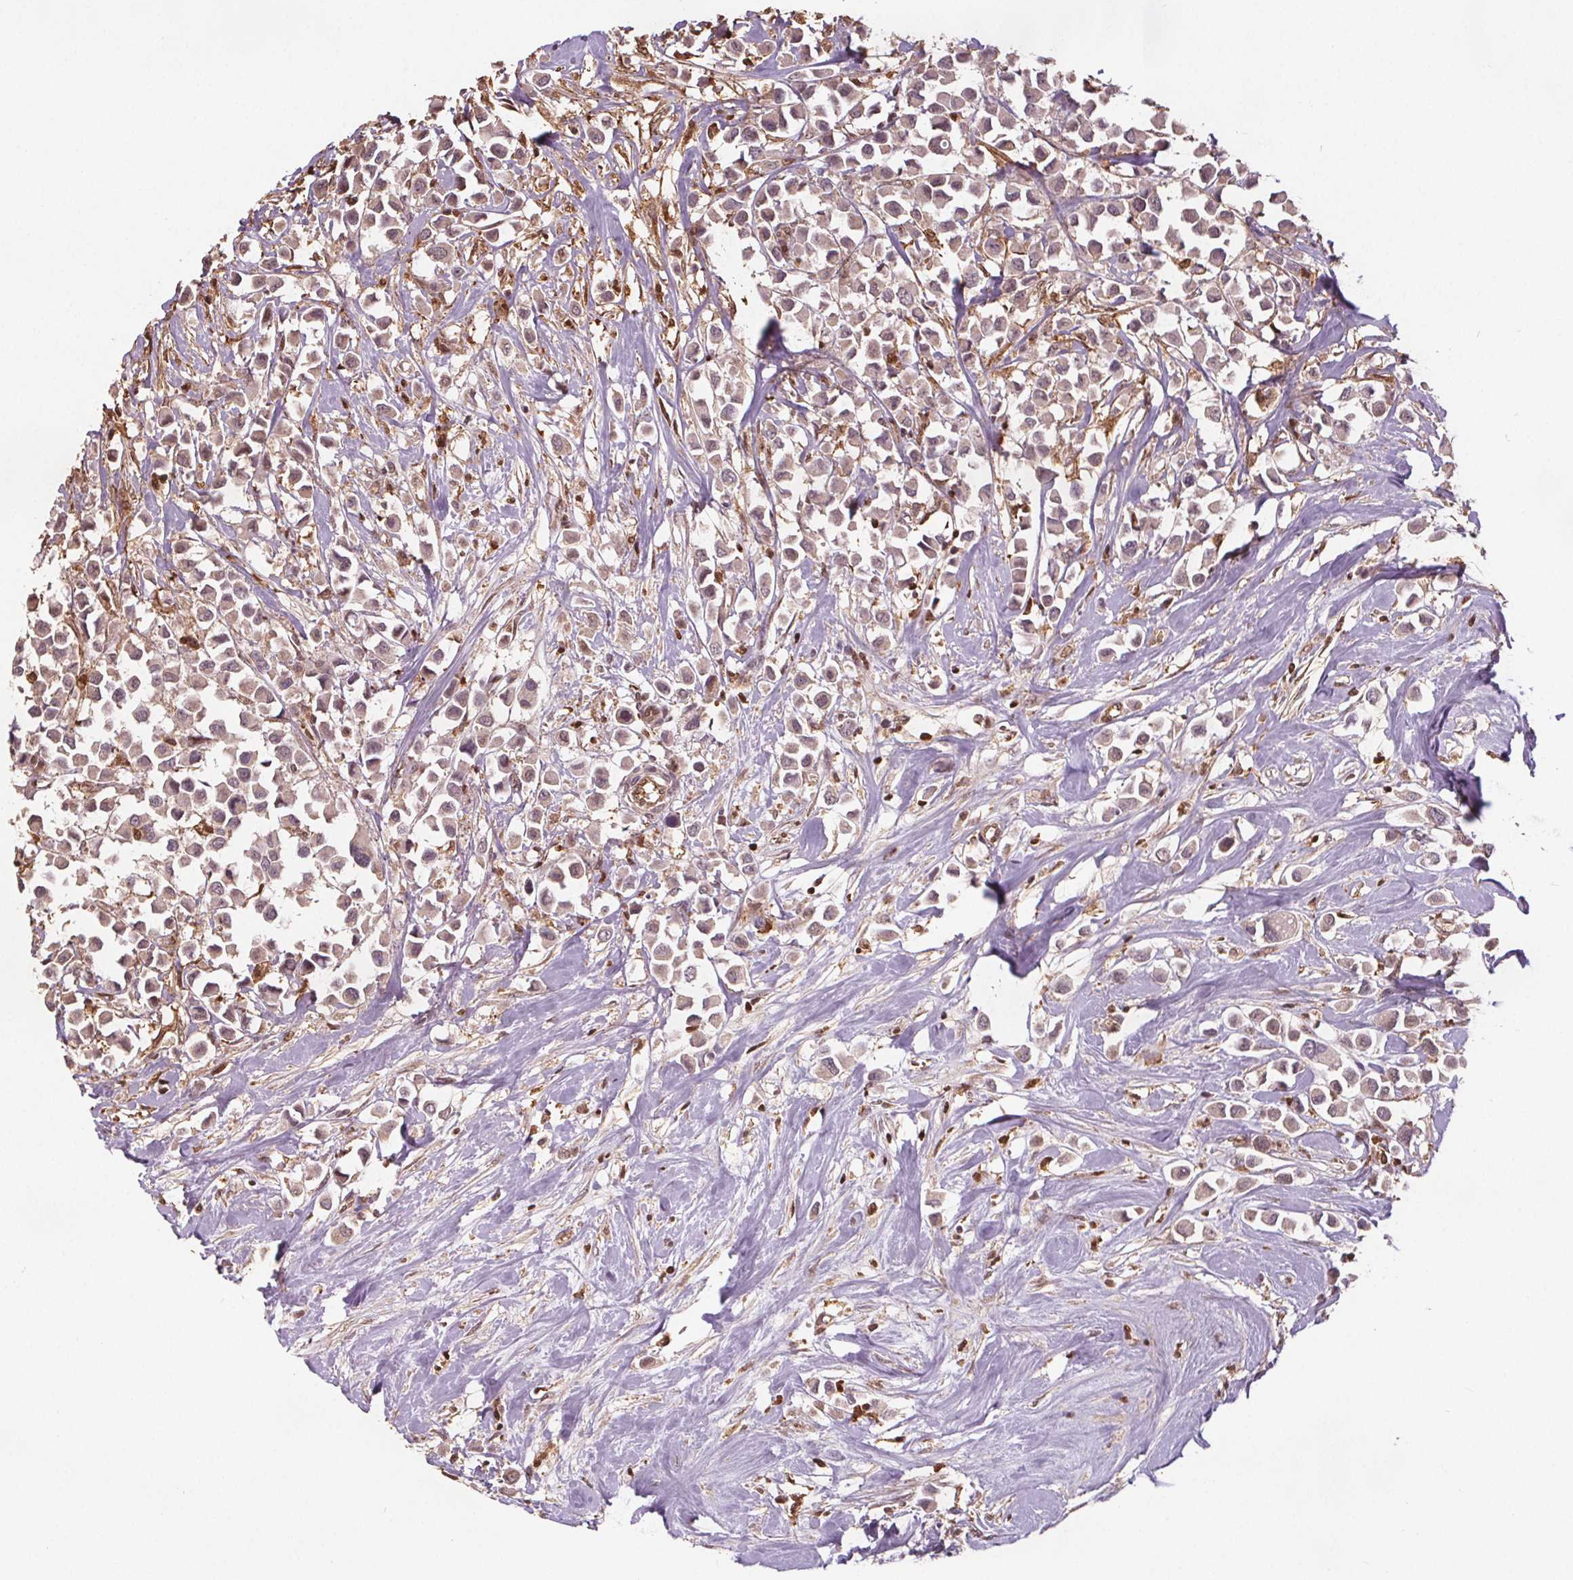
{"staining": {"intensity": "weak", "quantity": "<25%", "location": "nuclear"}, "tissue": "breast cancer", "cell_type": "Tumor cells", "image_type": "cancer", "snomed": [{"axis": "morphology", "description": "Duct carcinoma"}, {"axis": "topography", "description": "Breast"}], "caption": "An immunohistochemistry micrograph of breast cancer is shown. There is no staining in tumor cells of breast cancer.", "gene": "ENO1", "patient": {"sex": "female", "age": 61}}